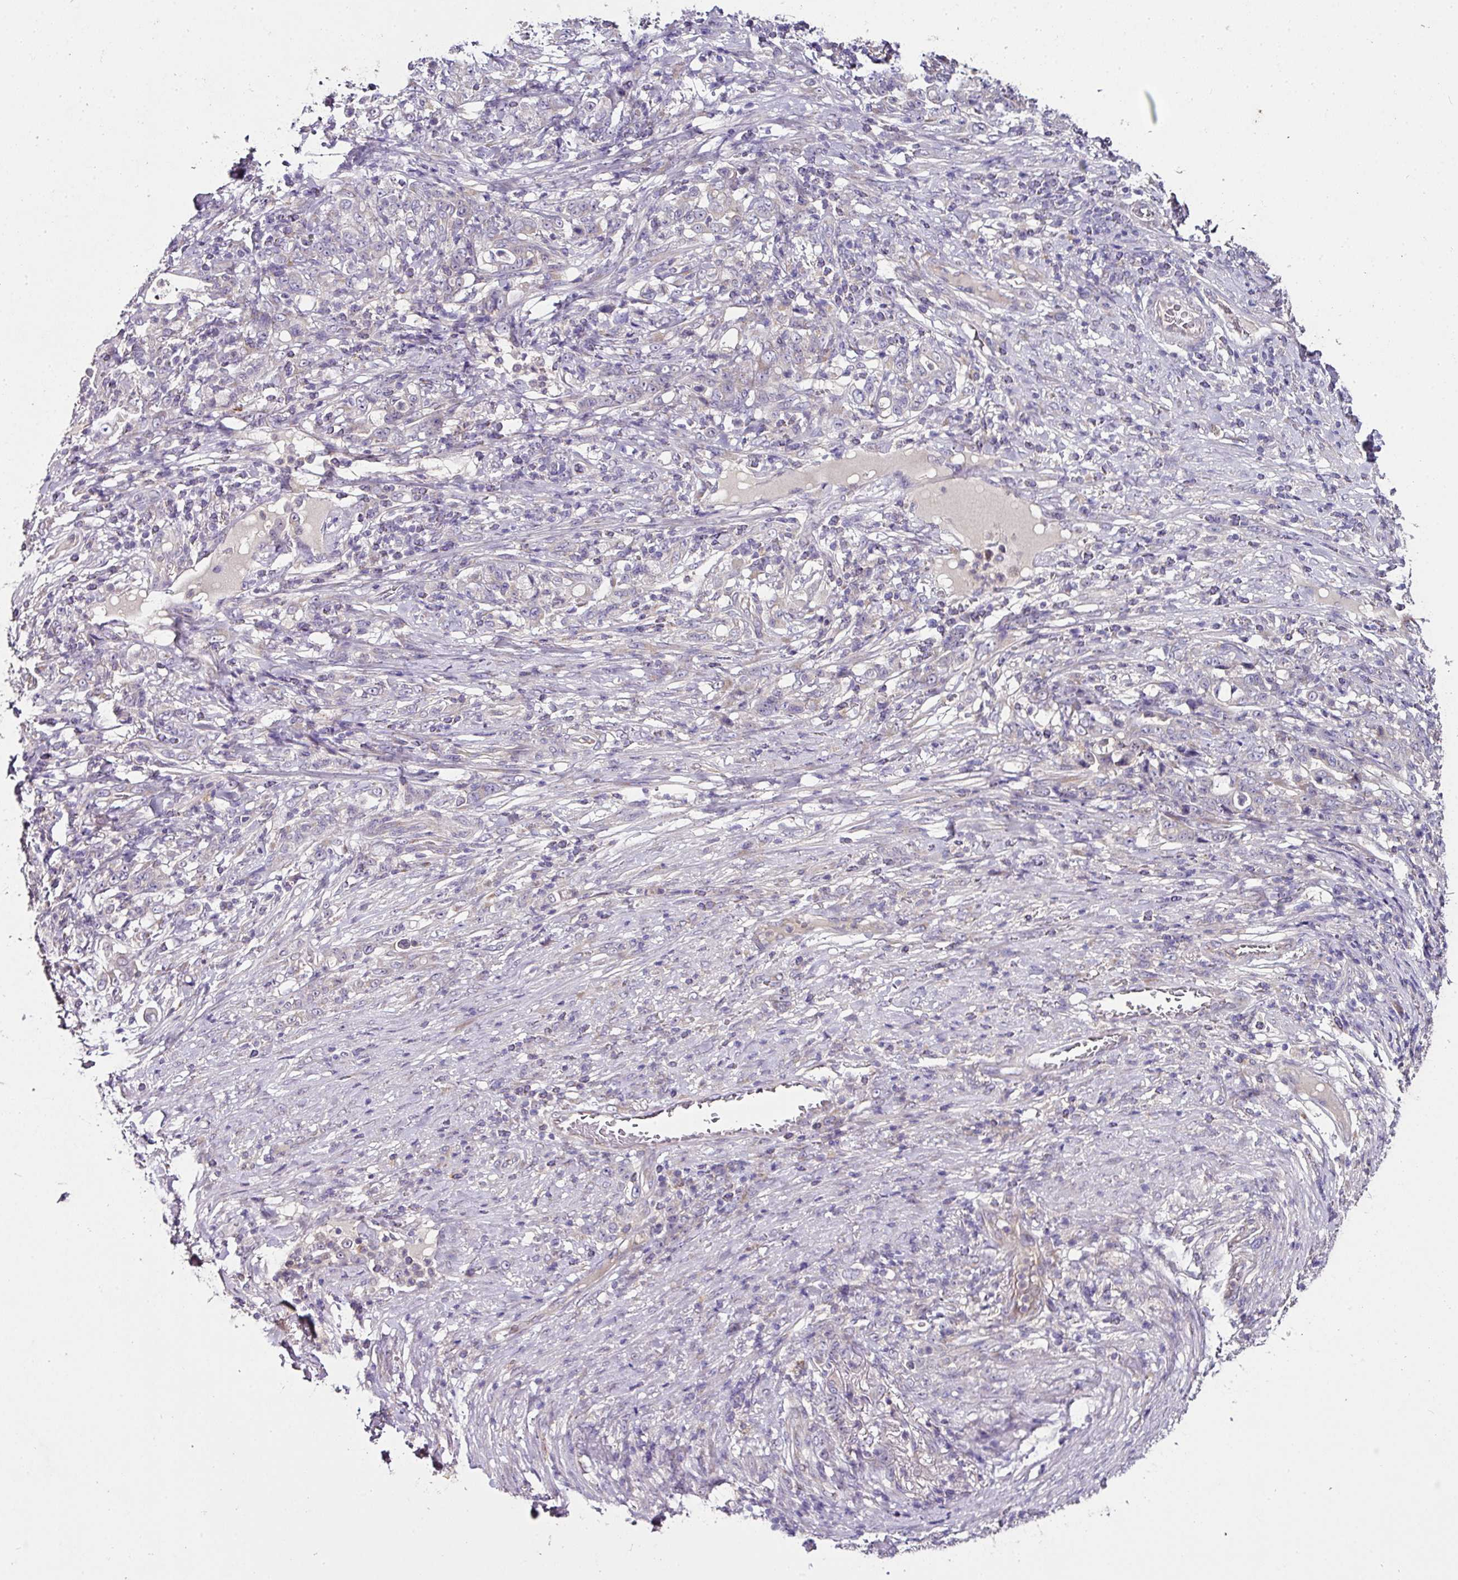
{"staining": {"intensity": "negative", "quantity": "none", "location": "none"}, "tissue": "stomach cancer", "cell_type": "Tumor cells", "image_type": "cancer", "snomed": [{"axis": "morphology", "description": "Adenocarcinoma, NOS"}, {"axis": "topography", "description": "Stomach"}], "caption": "The micrograph displays no staining of tumor cells in stomach cancer.", "gene": "SKIC2", "patient": {"sex": "female", "age": 79}}